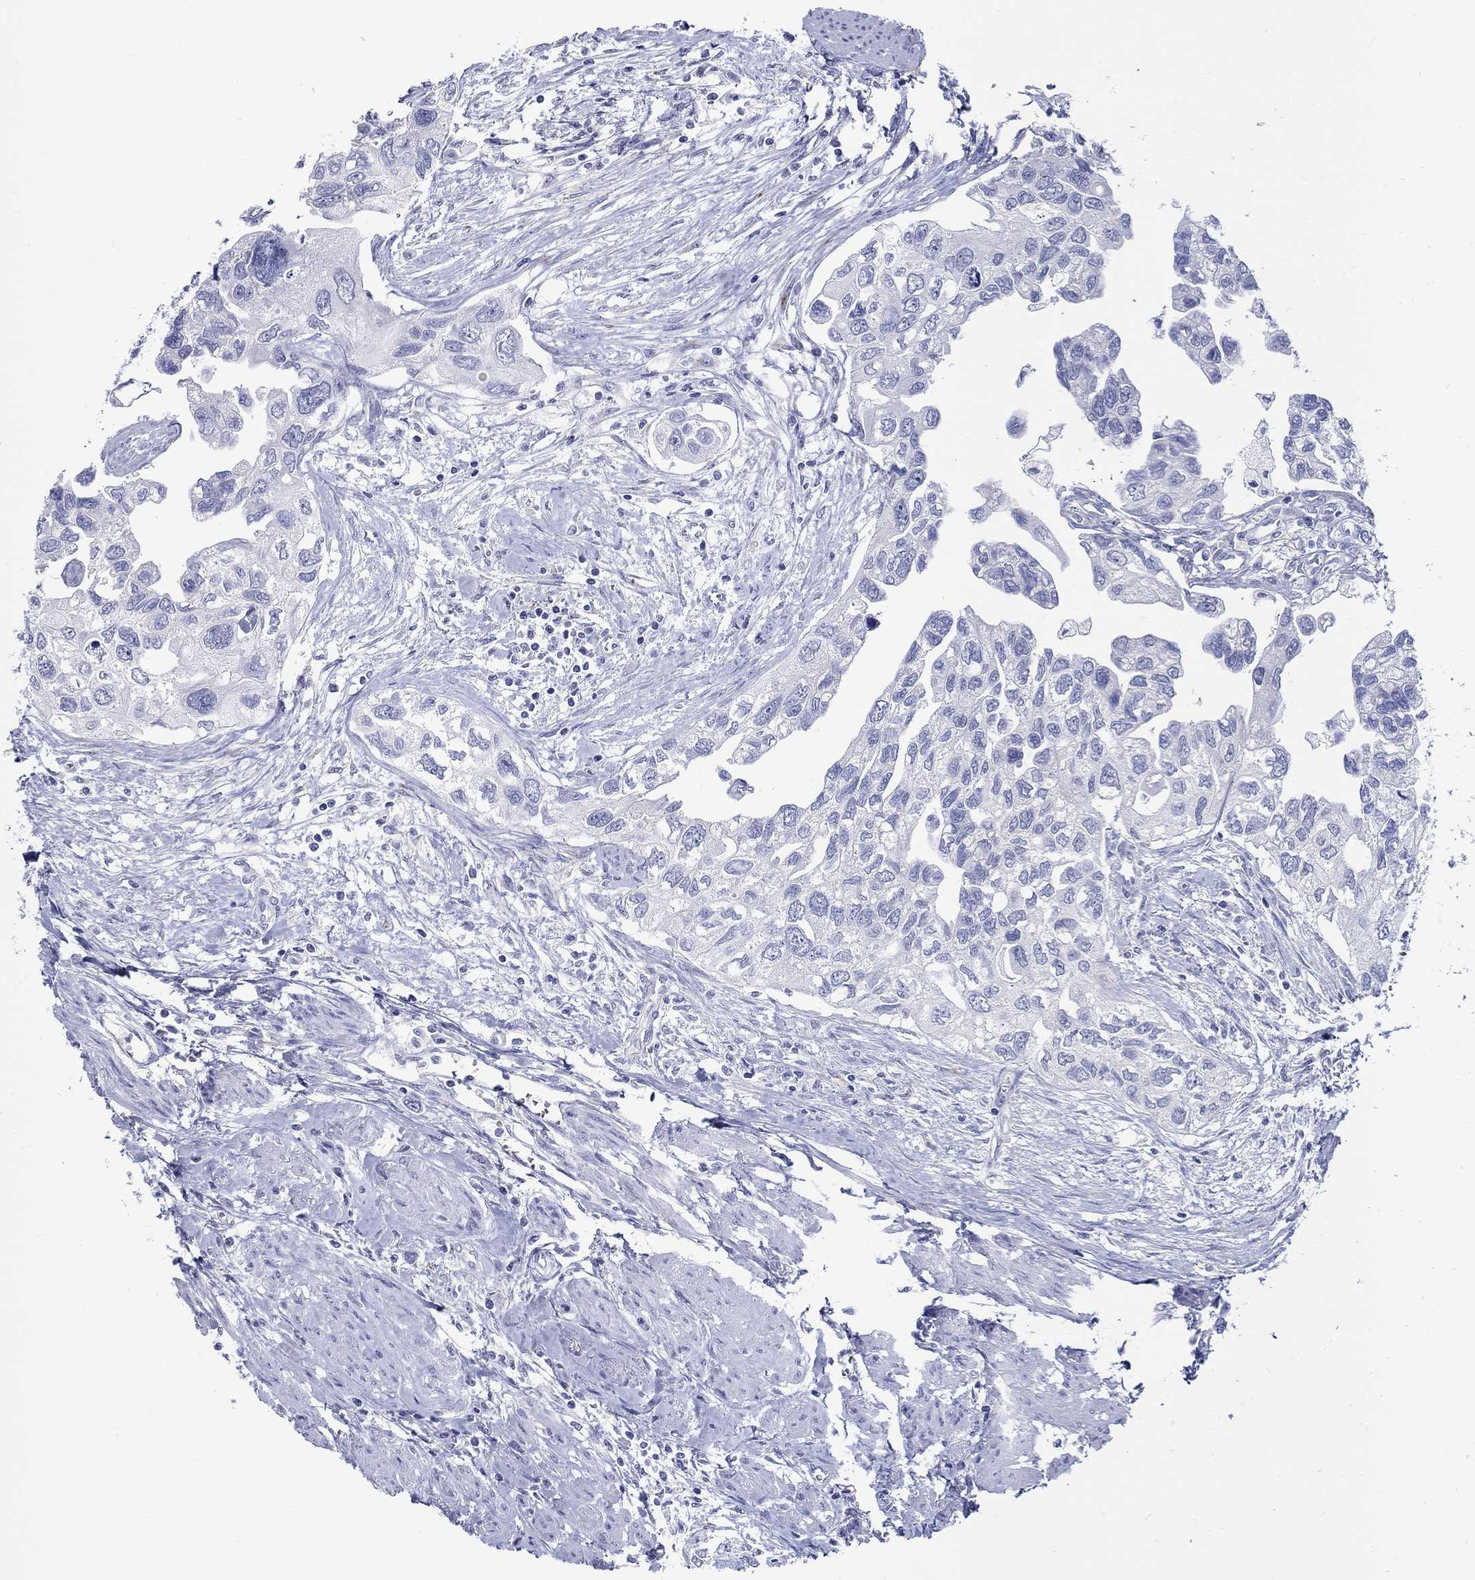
{"staining": {"intensity": "negative", "quantity": "none", "location": "none"}, "tissue": "urothelial cancer", "cell_type": "Tumor cells", "image_type": "cancer", "snomed": [{"axis": "morphology", "description": "Urothelial carcinoma, High grade"}, {"axis": "topography", "description": "Urinary bladder"}], "caption": "This histopathology image is of high-grade urothelial carcinoma stained with IHC to label a protein in brown with the nuclei are counter-stained blue. There is no positivity in tumor cells.", "gene": "CRYGS", "patient": {"sex": "male", "age": 59}}